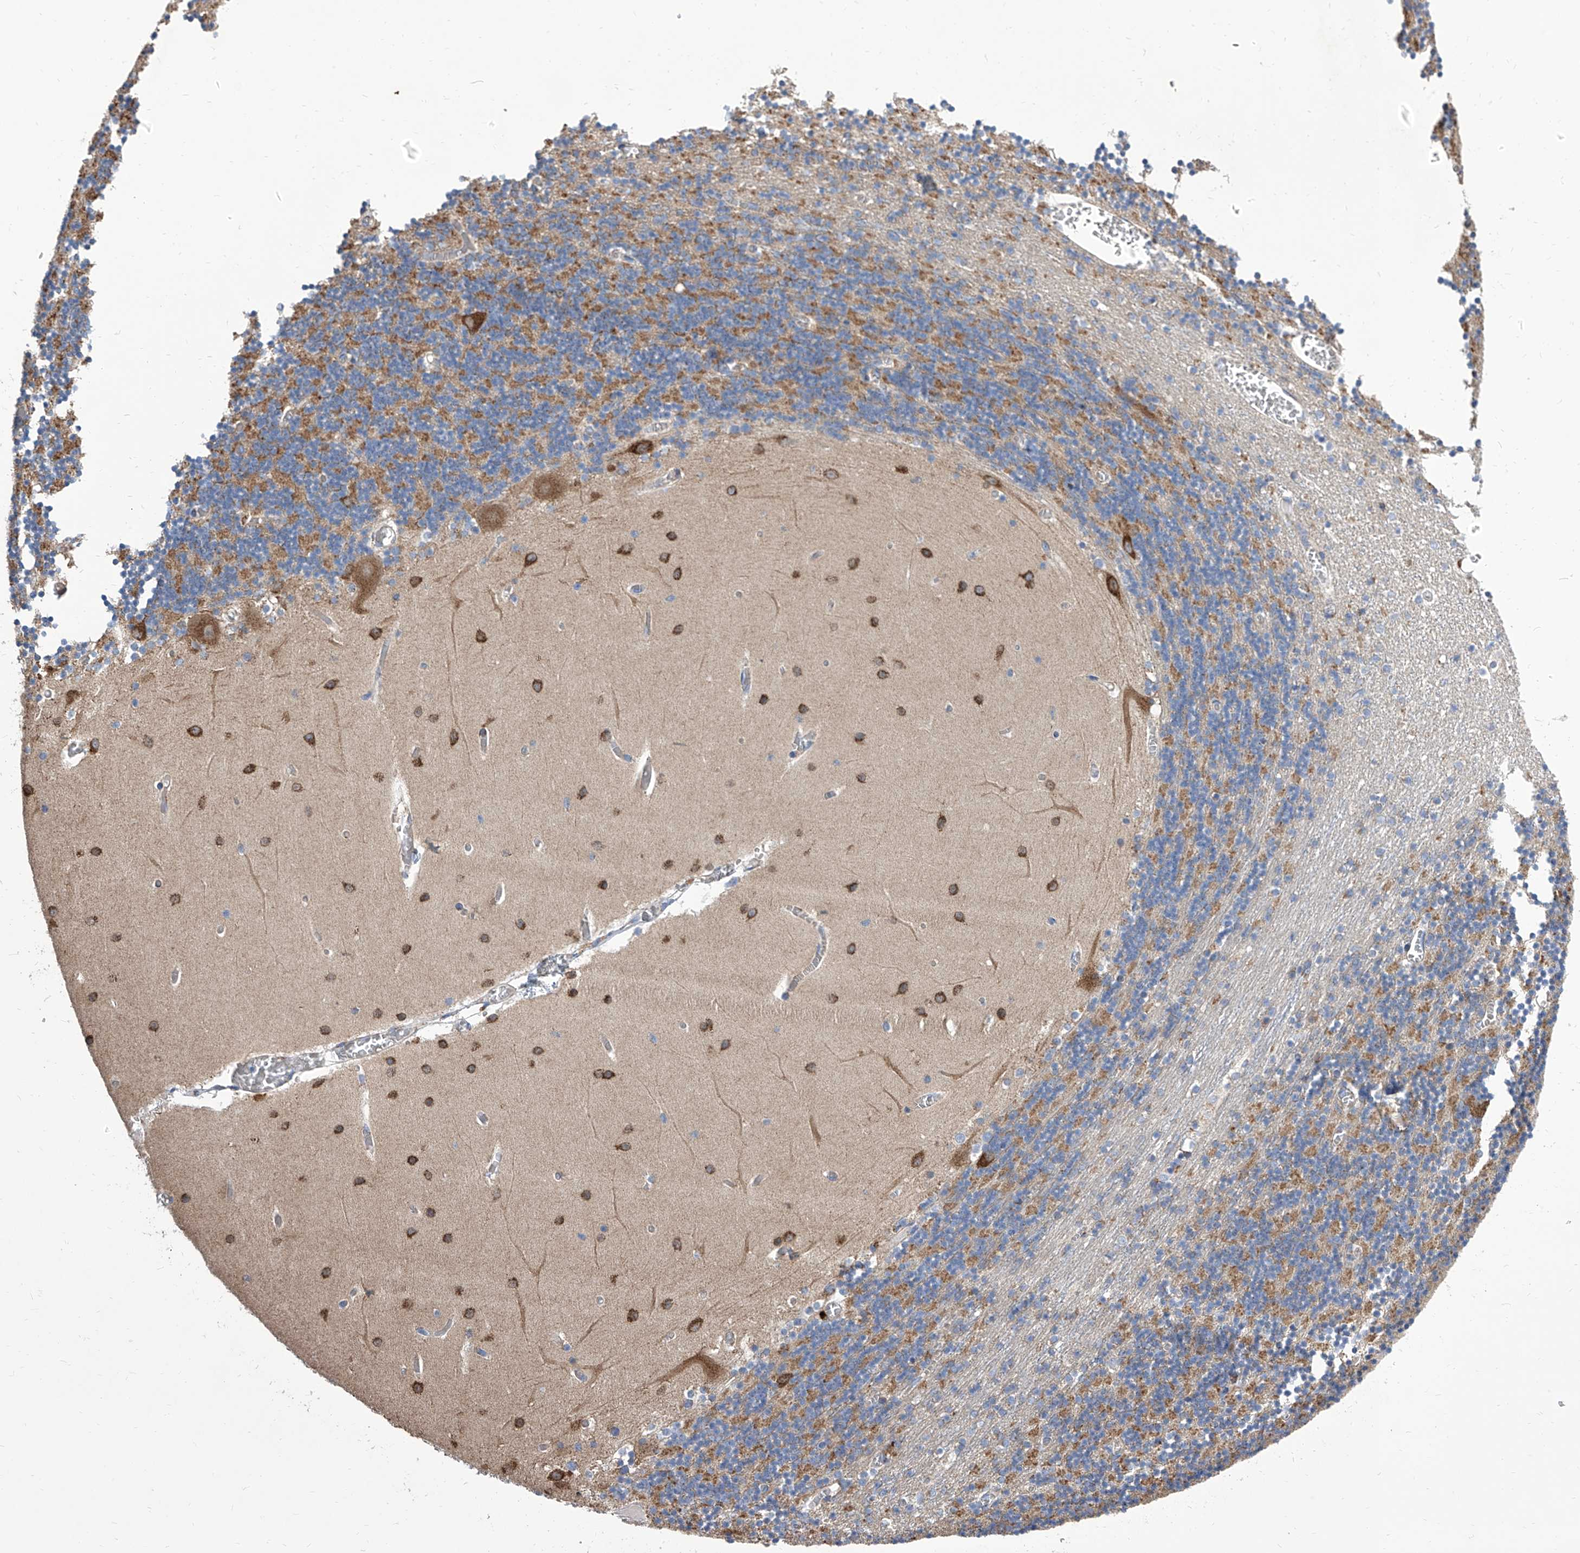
{"staining": {"intensity": "moderate", "quantity": ">75%", "location": "cytoplasmic/membranous"}, "tissue": "cerebellum", "cell_type": "Cells in granular layer", "image_type": "normal", "snomed": [{"axis": "morphology", "description": "Normal tissue, NOS"}, {"axis": "topography", "description": "Cerebellum"}], "caption": "Protein staining of benign cerebellum reveals moderate cytoplasmic/membranous staining in about >75% of cells in granular layer.", "gene": "TJAP1", "patient": {"sex": "female", "age": 28}}